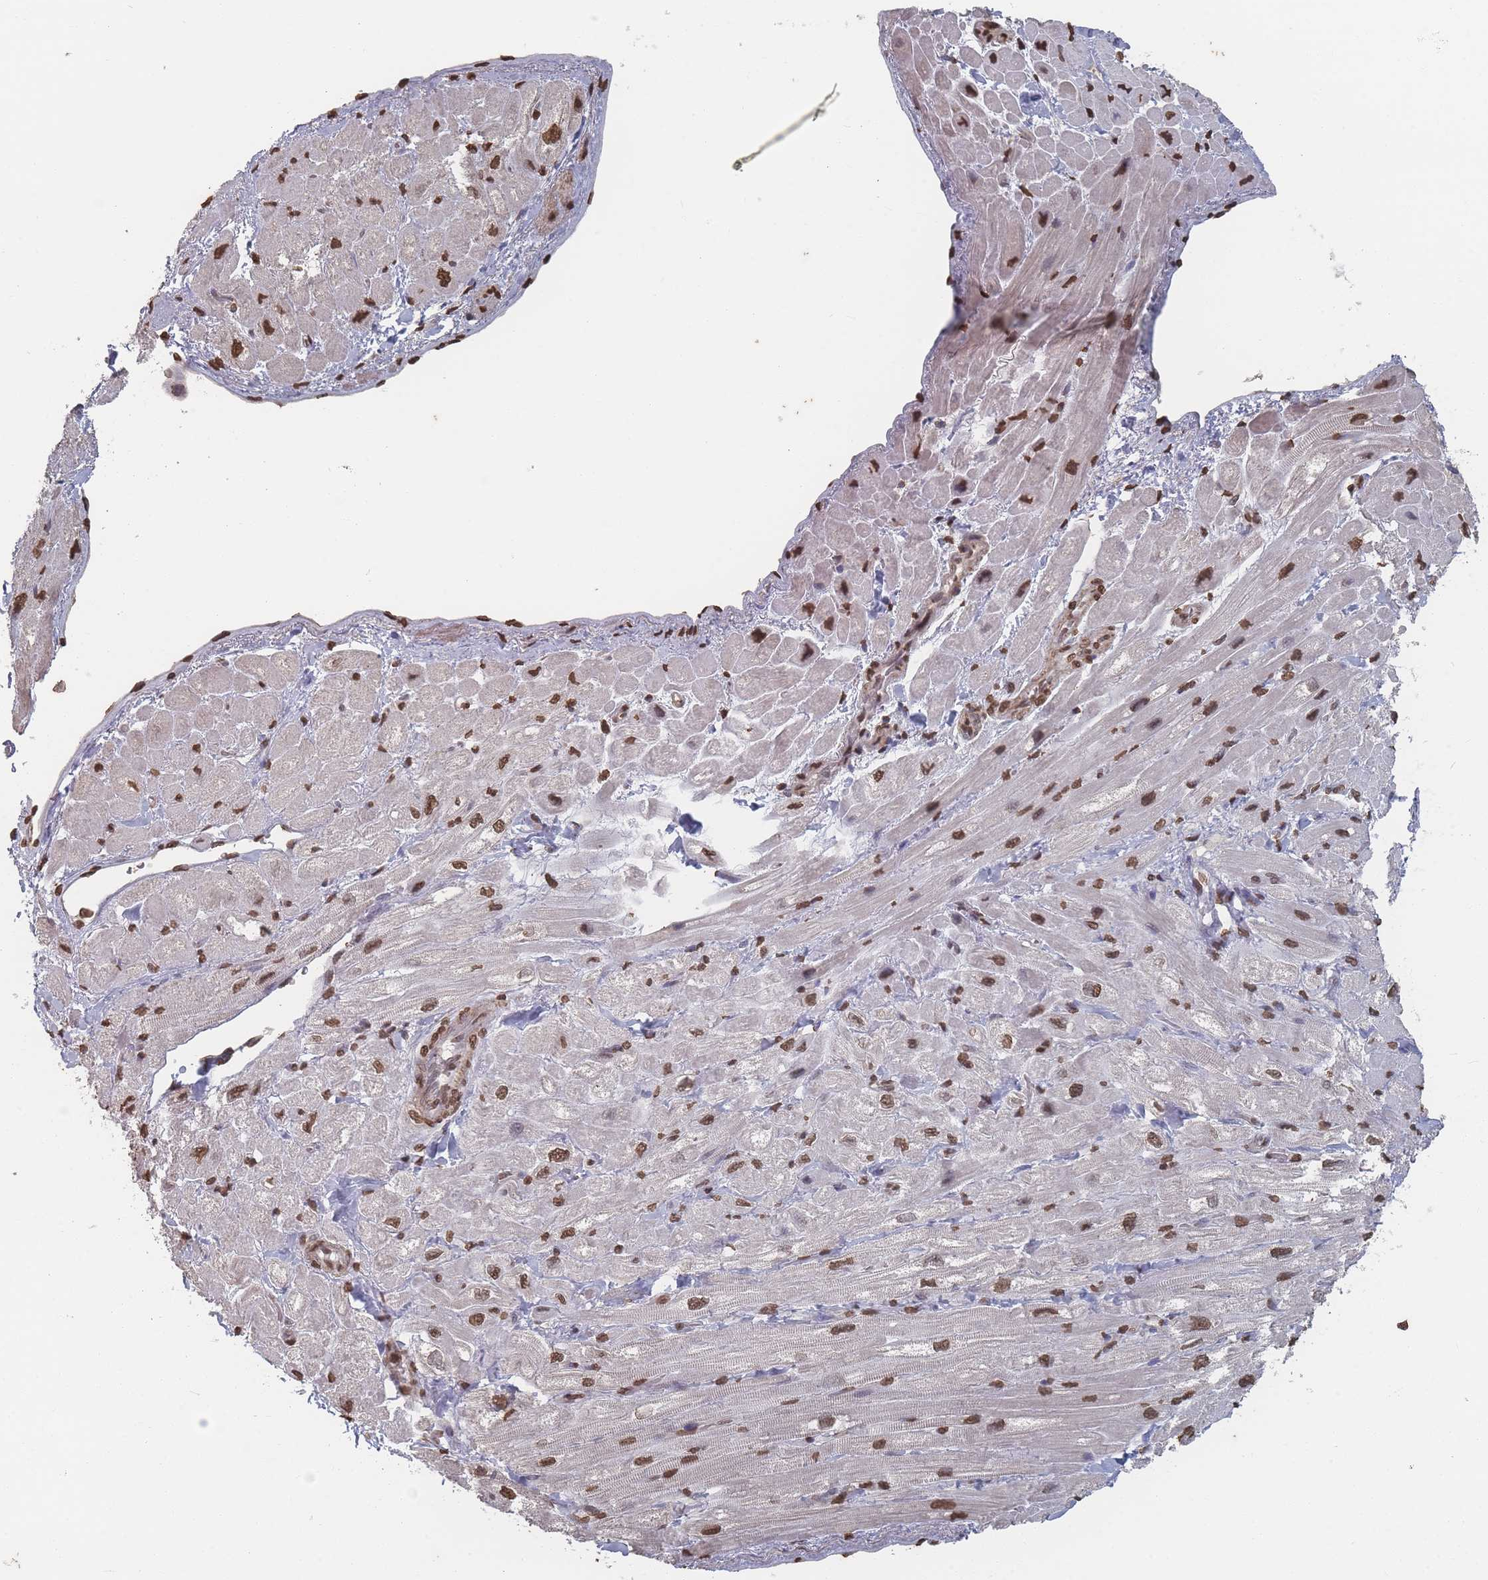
{"staining": {"intensity": "strong", "quantity": ">75%", "location": "nuclear"}, "tissue": "heart muscle", "cell_type": "Cardiomyocytes", "image_type": "normal", "snomed": [{"axis": "morphology", "description": "Normal tissue, NOS"}, {"axis": "topography", "description": "Heart"}], "caption": "An image showing strong nuclear positivity in about >75% of cardiomyocytes in unremarkable heart muscle, as visualized by brown immunohistochemical staining.", "gene": "PLEKHG5", "patient": {"sex": "male", "age": 65}}